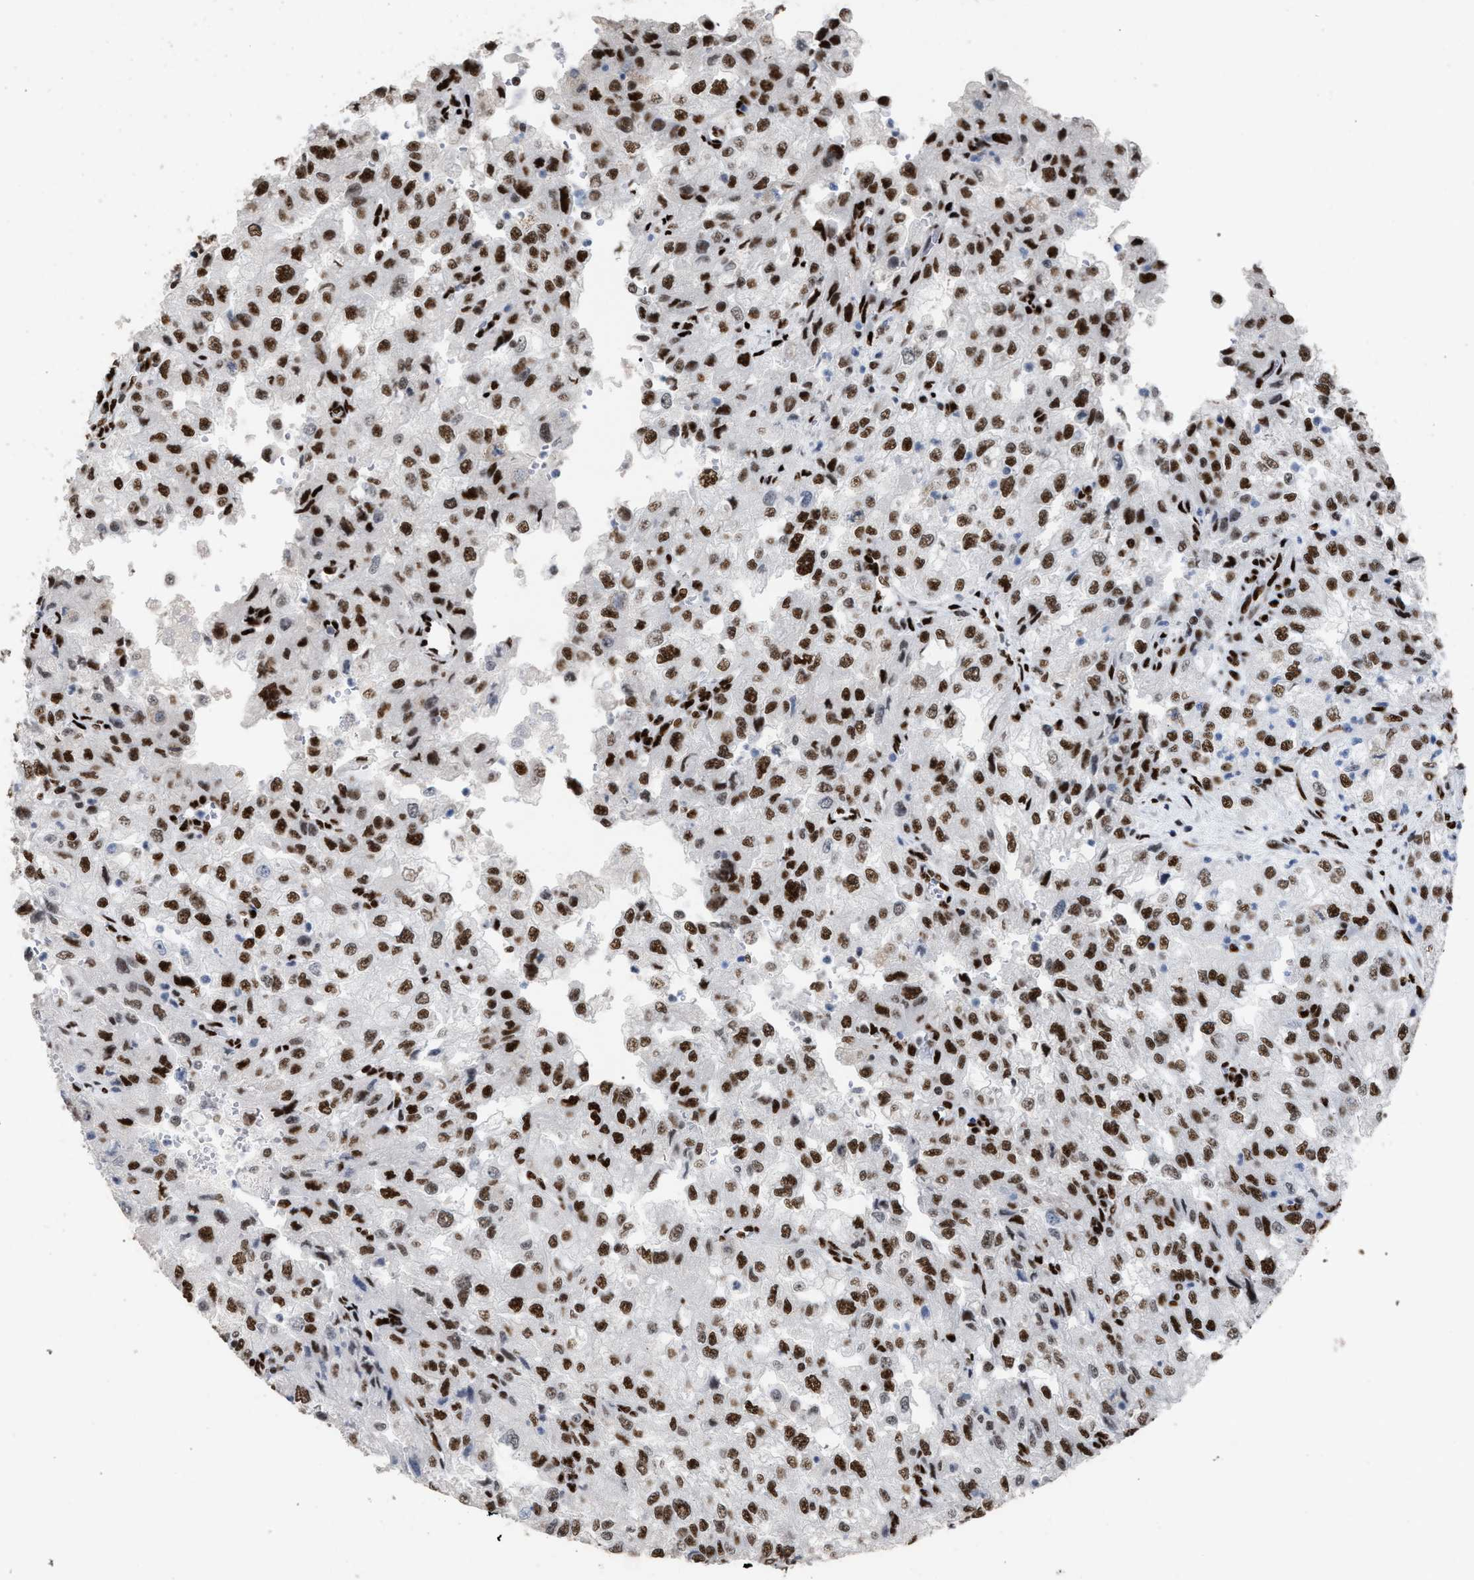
{"staining": {"intensity": "strong", "quantity": ">75%", "location": "nuclear"}, "tissue": "renal cancer", "cell_type": "Tumor cells", "image_type": "cancer", "snomed": [{"axis": "morphology", "description": "Adenocarcinoma, NOS"}, {"axis": "topography", "description": "Kidney"}], "caption": "This photomicrograph exhibits renal adenocarcinoma stained with IHC to label a protein in brown. The nuclear of tumor cells show strong positivity for the protein. Nuclei are counter-stained blue.", "gene": "TP53BP1", "patient": {"sex": "female", "age": 54}}